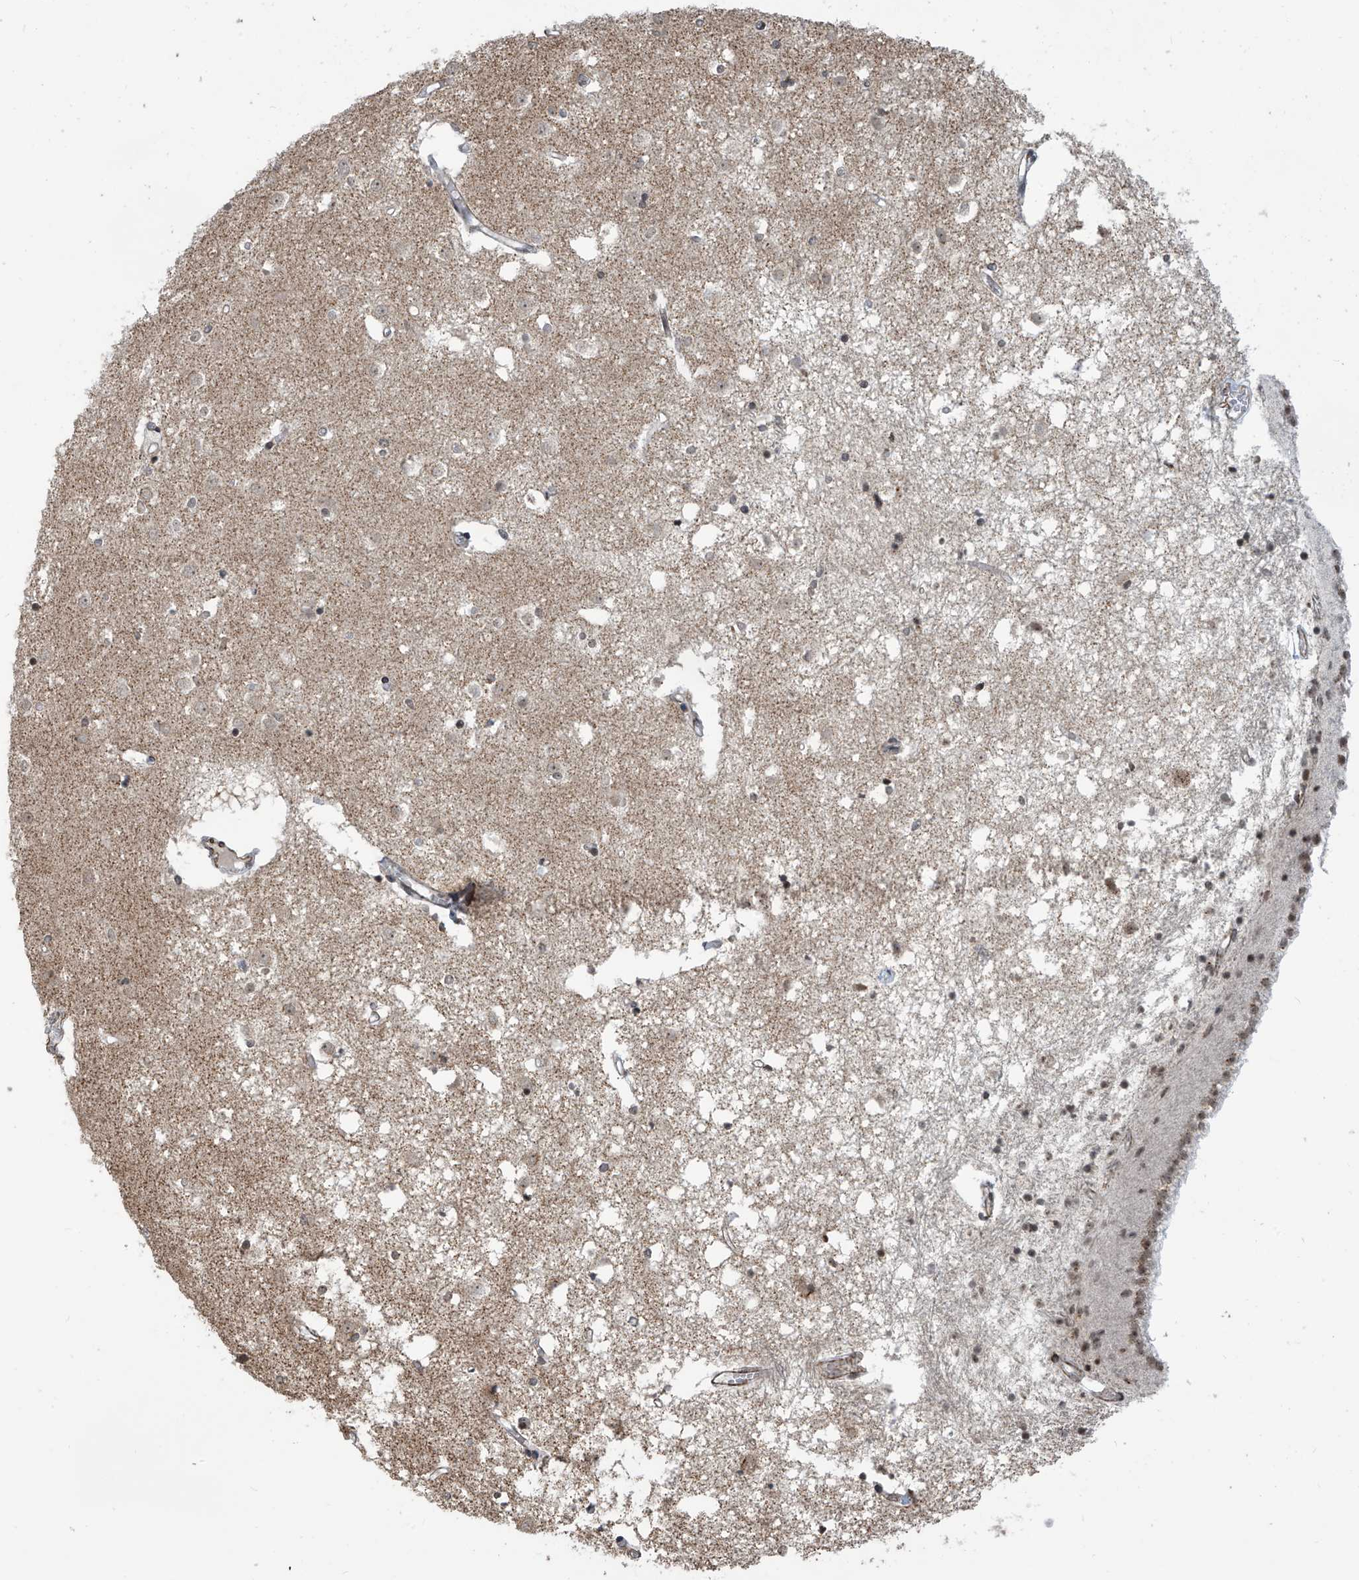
{"staining": {"intensity": "moderate", "quantity": "<25%", "location": "nuclear"}, "tissue": "caudate", "cell_type": "Glial cells", "image_type": "normal", "snomed": [{"axis": "morphology", "description": "Normal tissue, NOS"}, {"axis": "topography", "description": "Lateral ventricle wall"}], "caption": "Immunohistochemical staining of benign human caudate shows <25% levels of moderate nuclear protein positivity in about <25% of glial cells. The protein of interest is shown in brown color, while the nuclei are stained blue.", "gene": "METAP1D", "patient": {"sex": "male", "age": 45}}